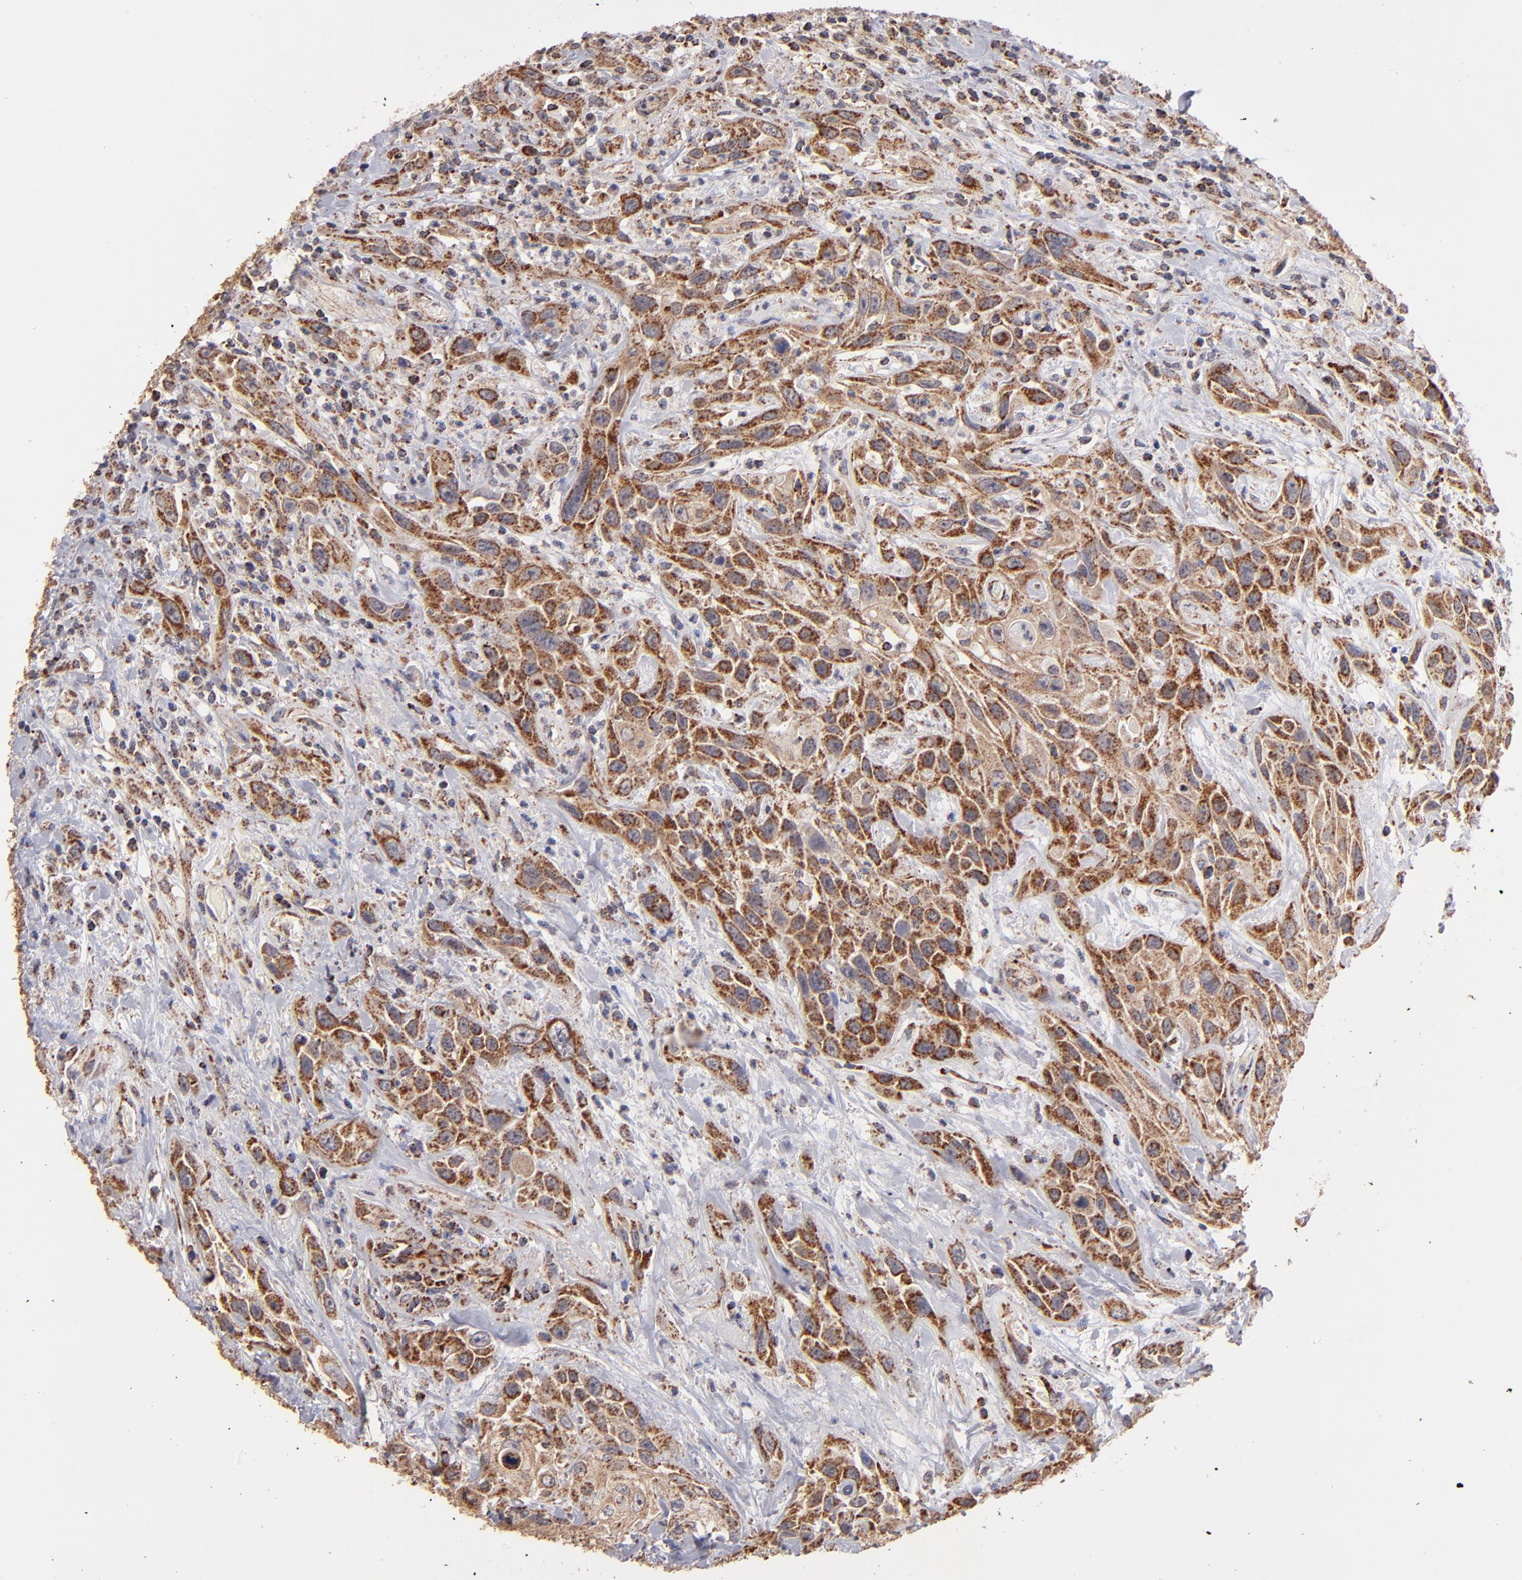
{"staining": {"intensity": "moderate", "quantity": "25%-75%", "location": "cytoplasmic/membranous"}, "tissue": "urothelial cancer", "cell_type": "Tumor cells", "image_type": "cancer", "snomed": [{"axis": "morphology", "description": "Urothelial carcinoma, High grade"}, {"axis": "topography", "description": "Urinary bladder"}], "caption": "IHC histopathology image of urothelial carcinoma (high-grade) stained for a protein (brown), which shows medium levels of moderate cytoplasmic/membranous positivity in about 25%-75% of tumor cells.", "gene": "DLST", "patient": {"sex": "female", "age": 84}}